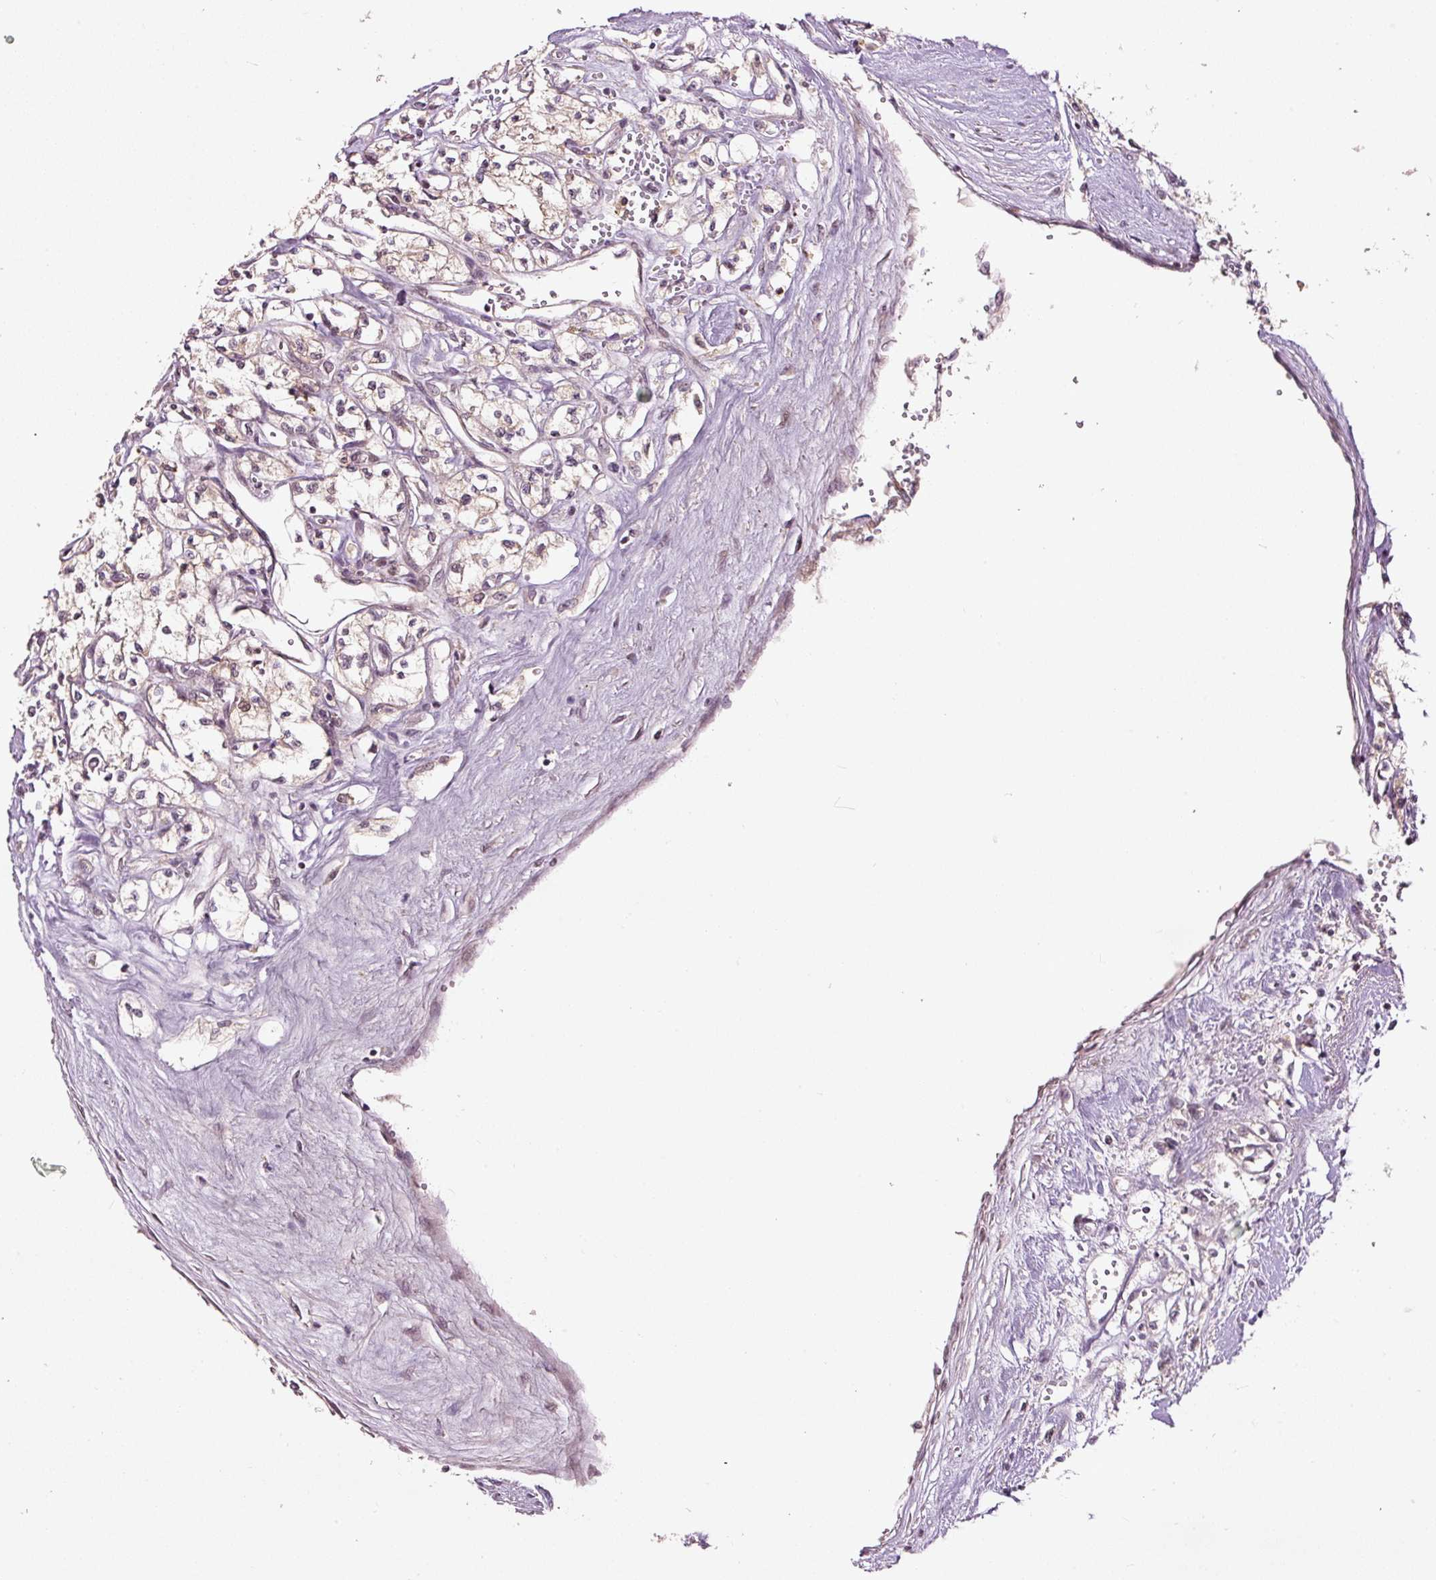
{"staining": {"intensity": "negative", "quantity": "none", "location": "none"}, "tissue": "renal cancer", "cell_type": "Tumor cells", "image_type": "cancer", "snomed": [{"axis": "morphology", "description": "Adenocarcinoma, NOS"}, {"axis": "topography", "description": "Kidney"}], "caption": "There is no significant staining in tumor cells of adenocarcinoma (renal).", "gene": "PCDHB1", "patient": {"sex": "male", "age": 56}}